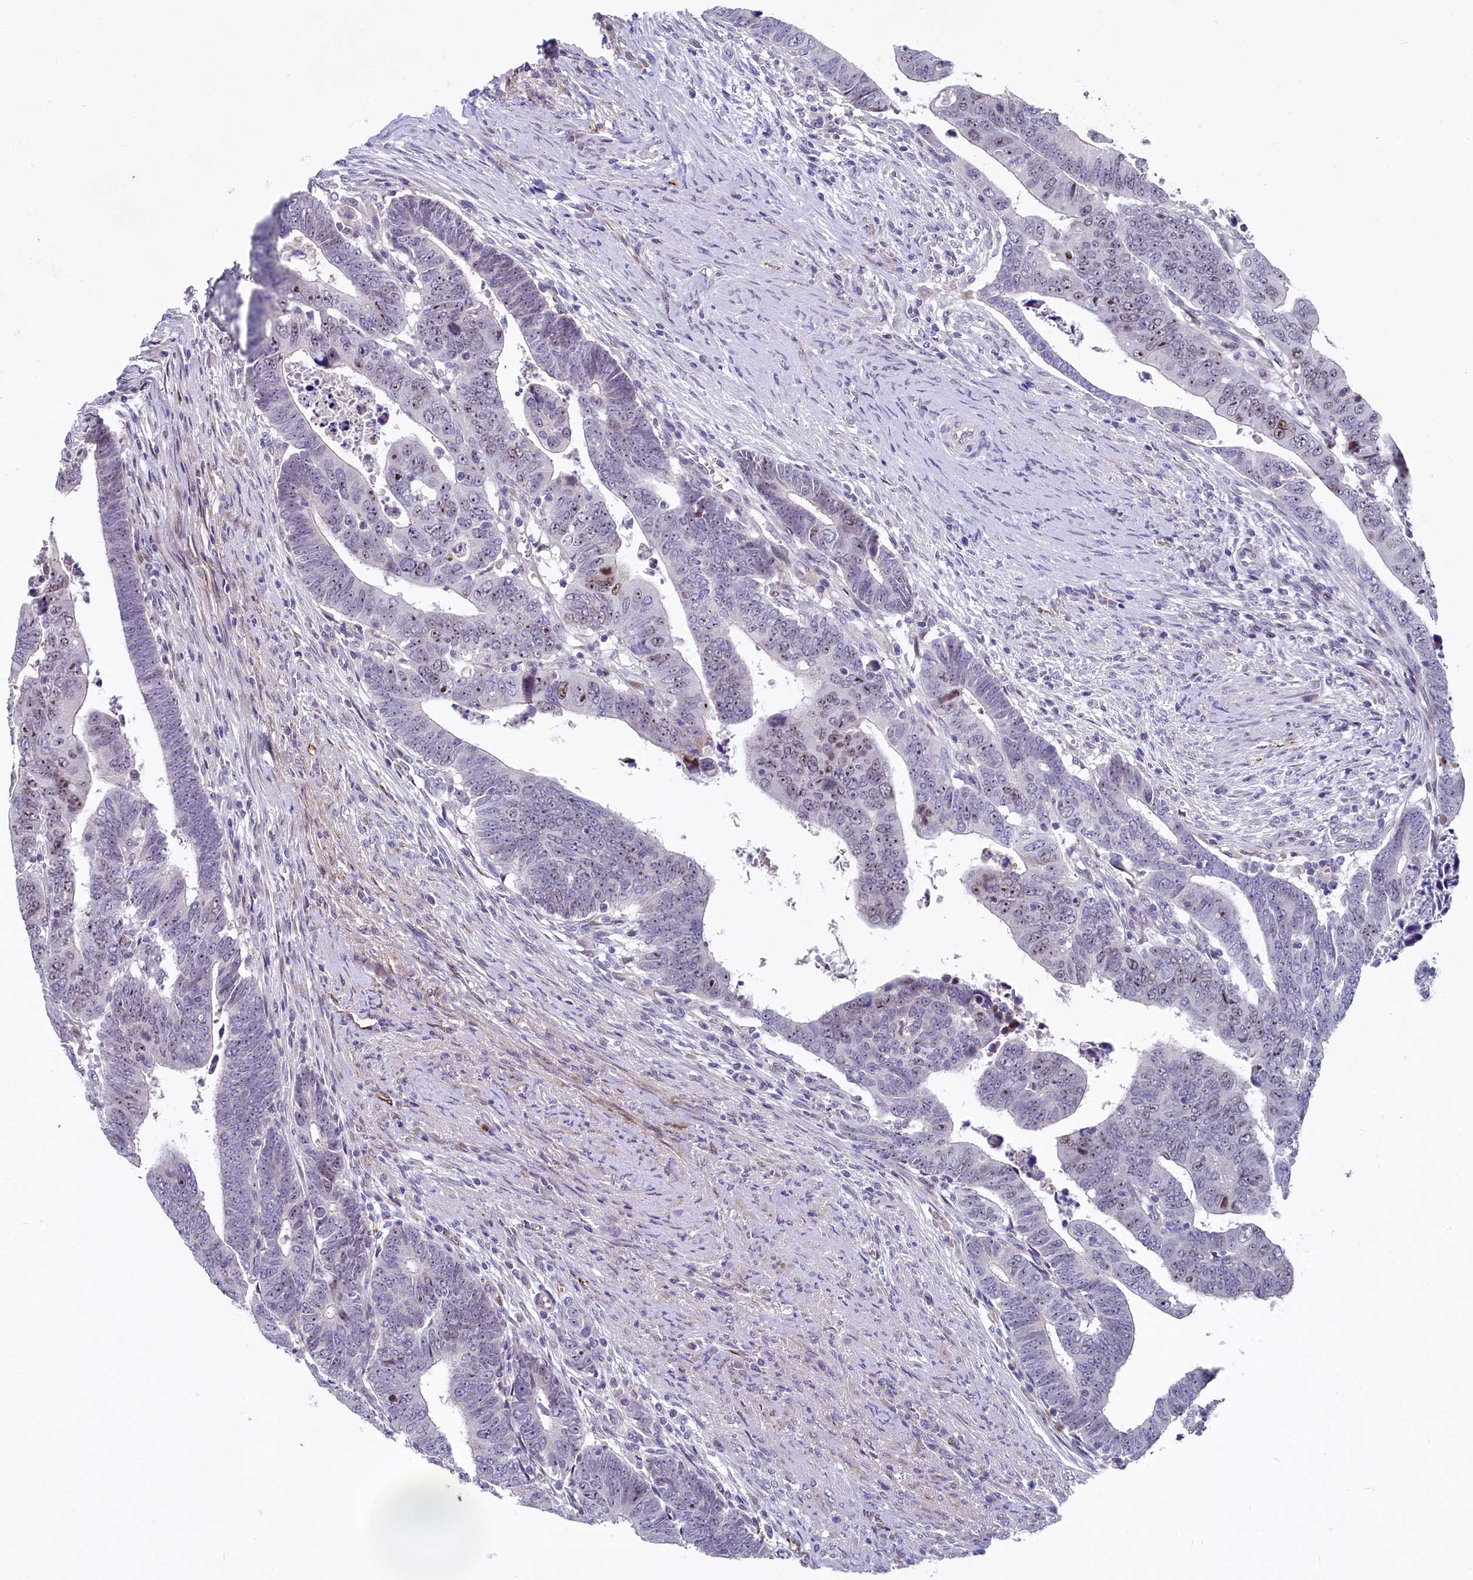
{"staining": {"intensity": "moderate", "quantity": "<25%", "location": "nuclear"}, "tissue": "colorectal cancer", "cell_type": "Tumor cells", "image_type": "cancer", "snomed": [{"axis": "morphology", "description": "Normal tissue, NOS"}, {"axis": "morphology", "description": "Adenocarcinoma, NOS"}, {"axis": "topography", "description": "Rectum"}], "caption": "Brown immunohistochemical staining in human colorectal adenocarcinoma demonstrates moderate nuclear positivity in about <25% of tumor cells.", "gene": "ASXL3", "patient": {"sex": "female", "age": 65}}